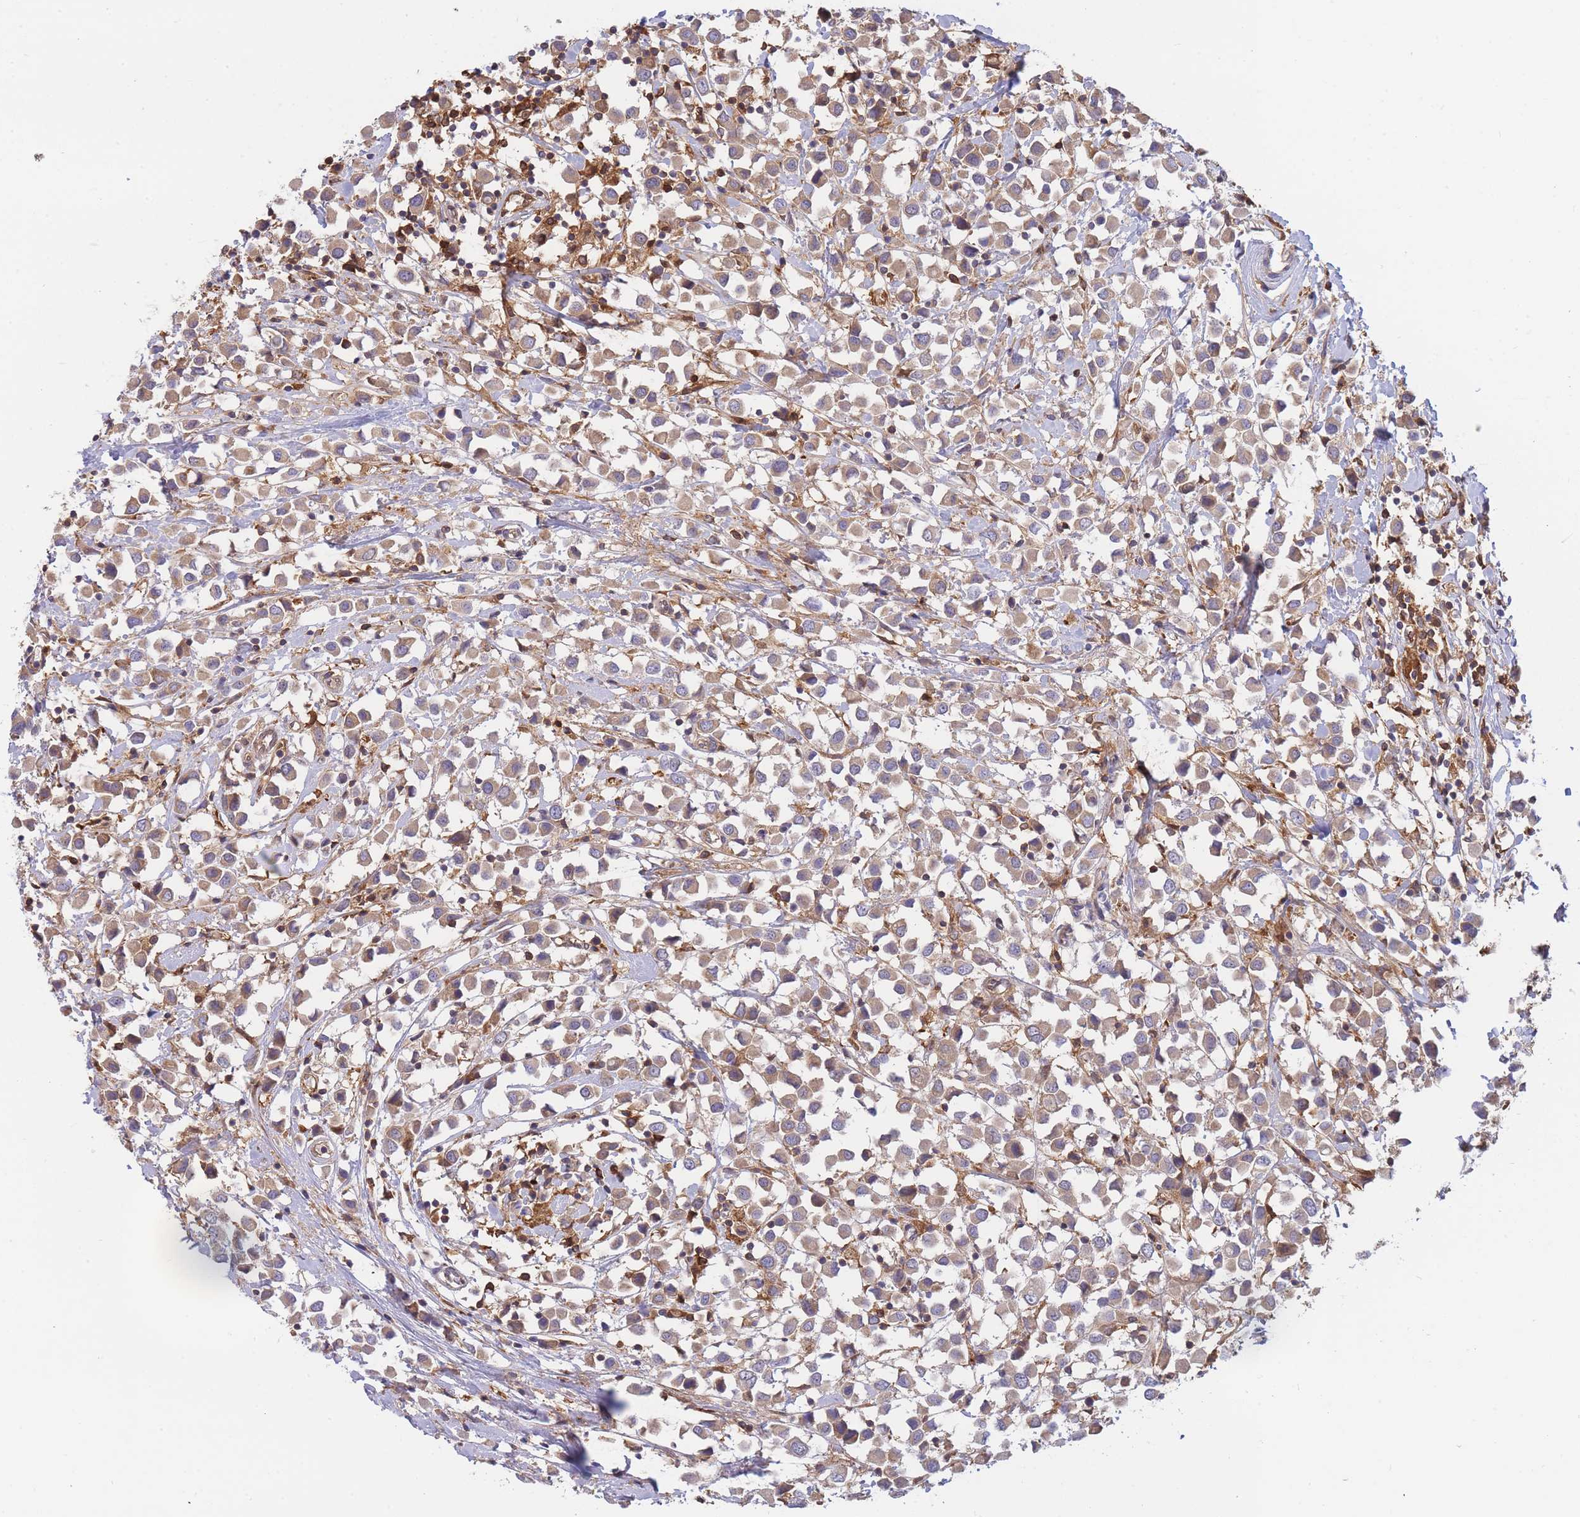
{"staining": {"intensity": "moderate", "quantity": "25%-75%", "location": "cytoplasmic/membranous"}, "tissue": "breast cancer", "cell_type": "Tumor cells", "image_type": "cancer", "snomed": [{"axis": "morphology", "description": "Duct carcinoma"}, {"axis": "topography", "description": "Breast"}], "caption": "Immunohistochemistry (DAB) staining of human breast invasive ductal carcinoma exhibits moderate cytoplasmic/membranous protein positivity in approximately 25%-75% of tumor cells.", "gene": "SLC4A9", "patient": {"sex": "female", "age": 61}}